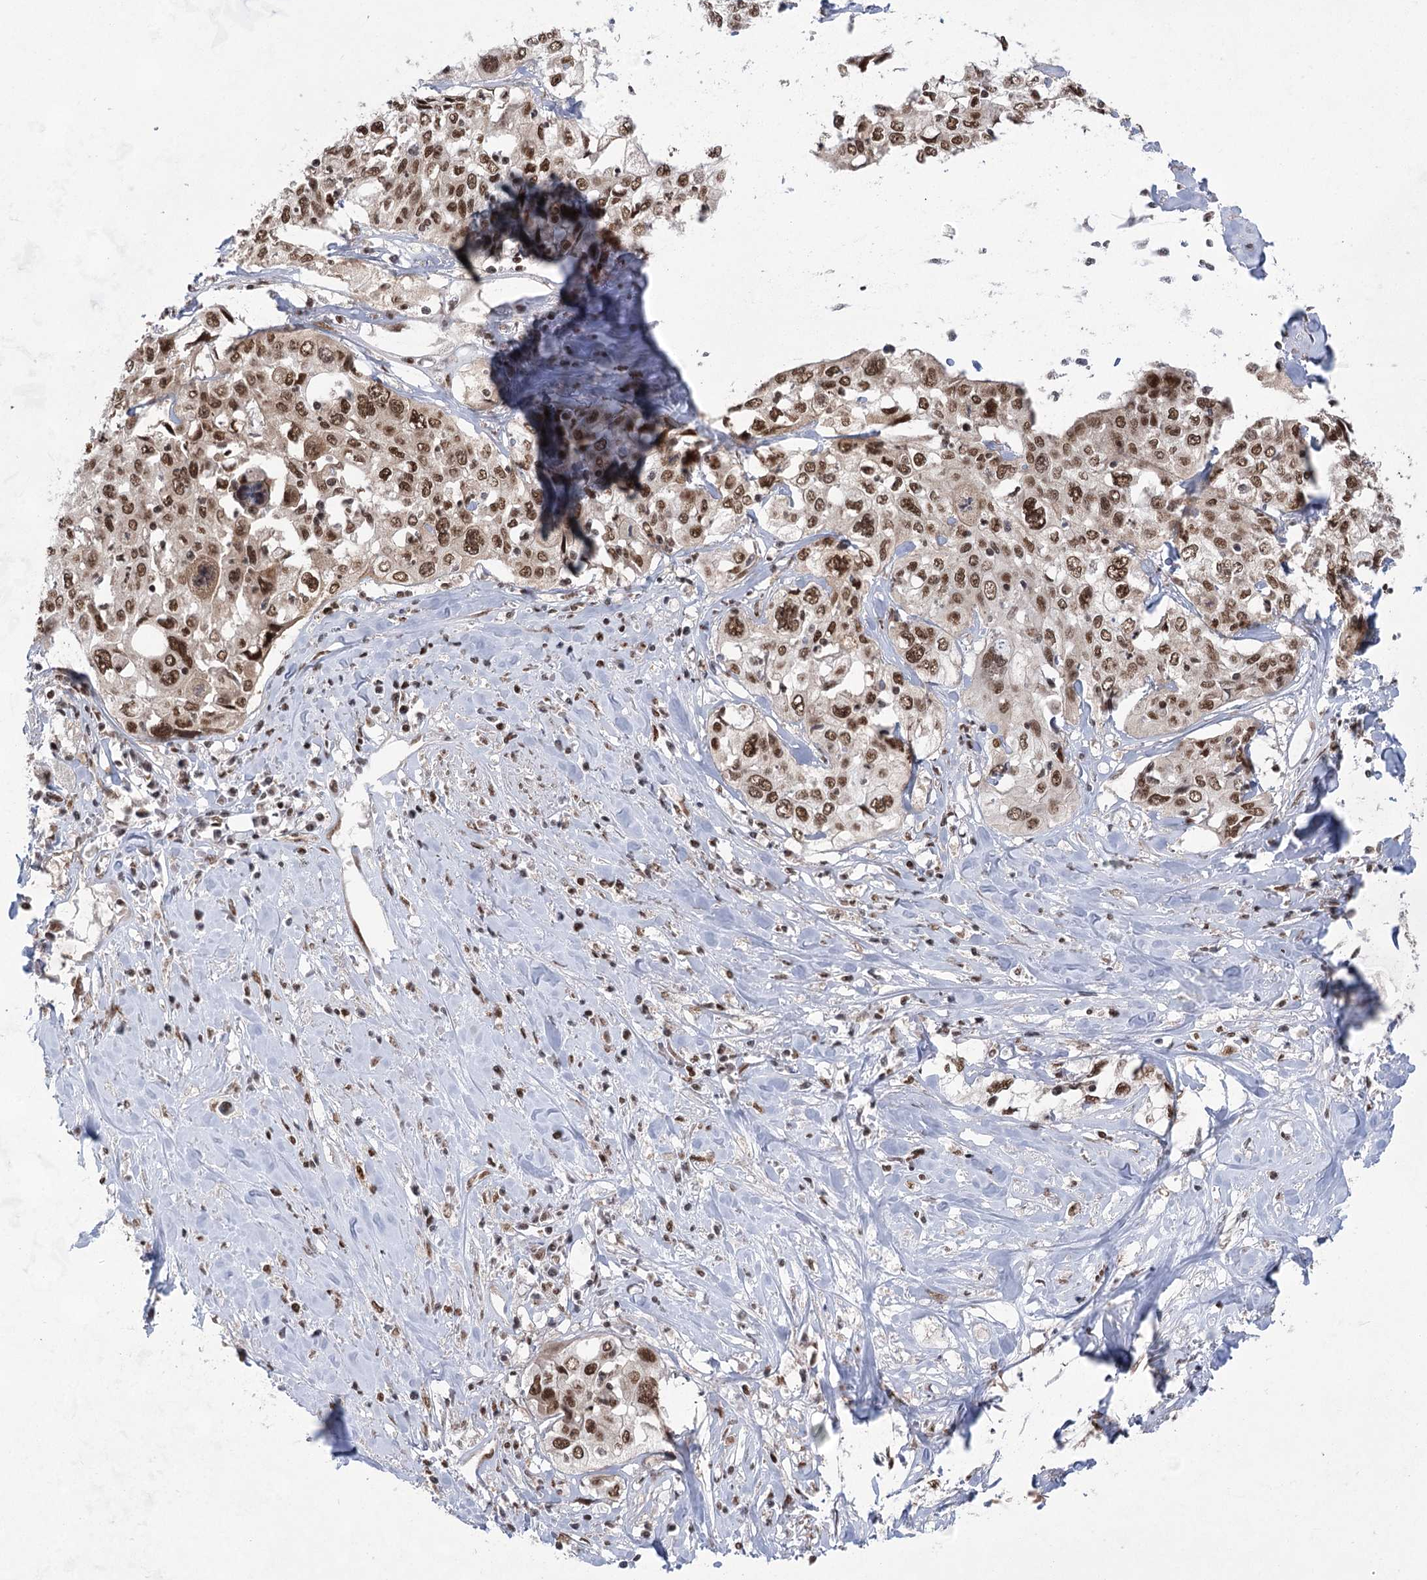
{"staining": {"intensity": "moderate", "quantity": ">75%", "location": "nuclear"}, "tissue": "cervical cancer", "cell_type": "Tumor cells", "image_type": "cancer", "snomed": [{"axis": "morphology", "description": "Squamous cell carcinoma, NOS"}, {"axis": "topography", "description": "Cervix"}], "caption": "Squamous cell carcinoma (cervical) was stained to show a protein in brown. There is medium levels of moderate nuclear staining in about >75% of tumor cells. (Brightfield microscopy of DAB IHC at high magnification).", "gene": "ZCCHC8", "patient": {"sex": "female", "age": 31}}